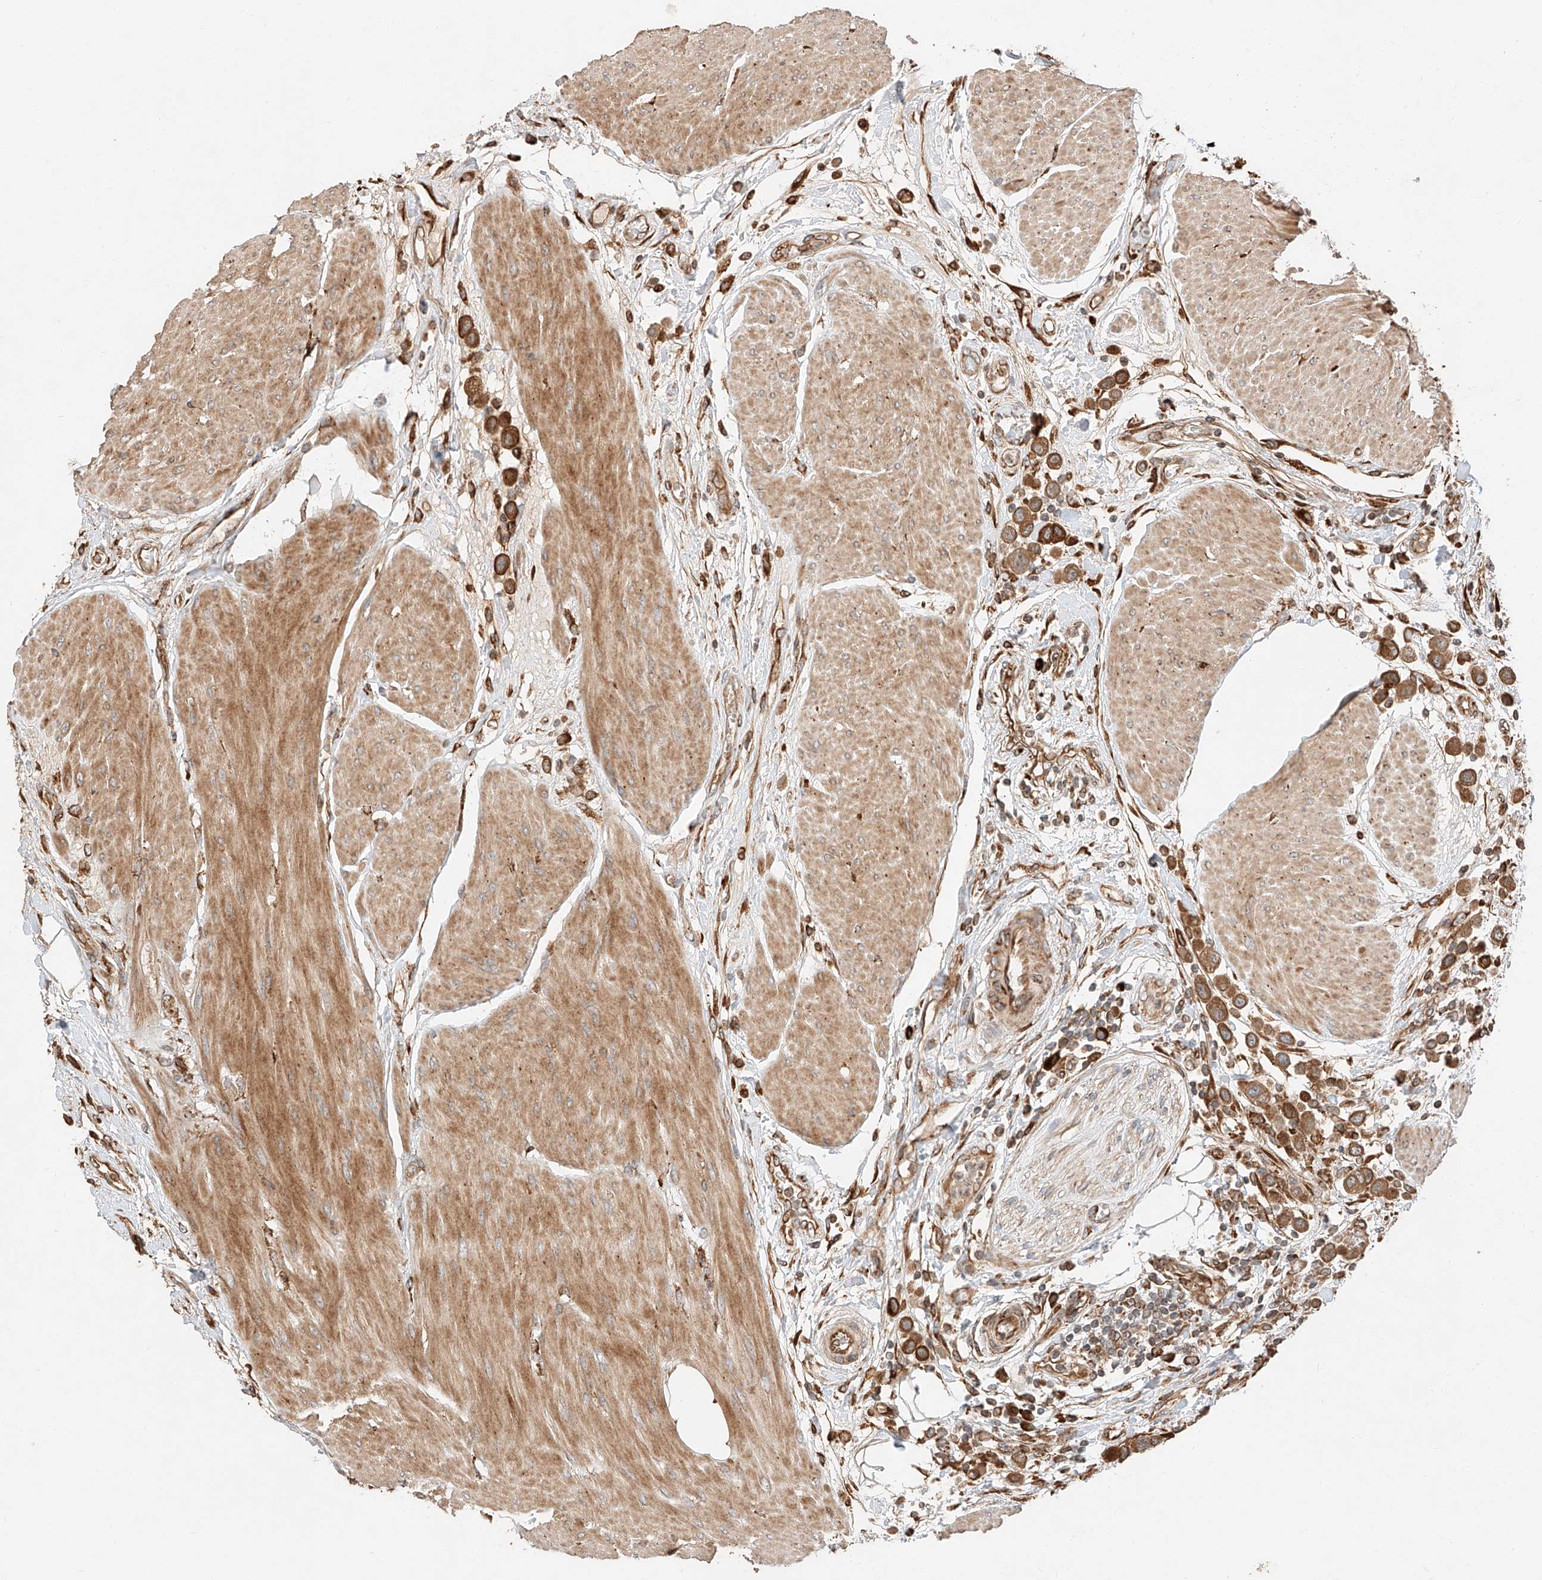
{"staining": {"intensity": "strong", "quantity": ">75%", "location": "cytoplasmic/membranous"}, "tissue": "urothelial cancer", "cell_type": "Tumor cells", "image_type": "cancer", "snomed": [{"axis": "morphology", "description": "Urothelial carcinoma, High grade"}, {"axis": "topography", "description": "Urinary bladder"}], "caption": "The histopathology image exhibits immunohistochemical staining of high-grade urothelial carcinoma. There is strong cytoplasmic/membranous positivity is present in approximately >75% of tumor cells.", "gene": "ZNF84", "patient": {"sex": "male", "age": 50}}